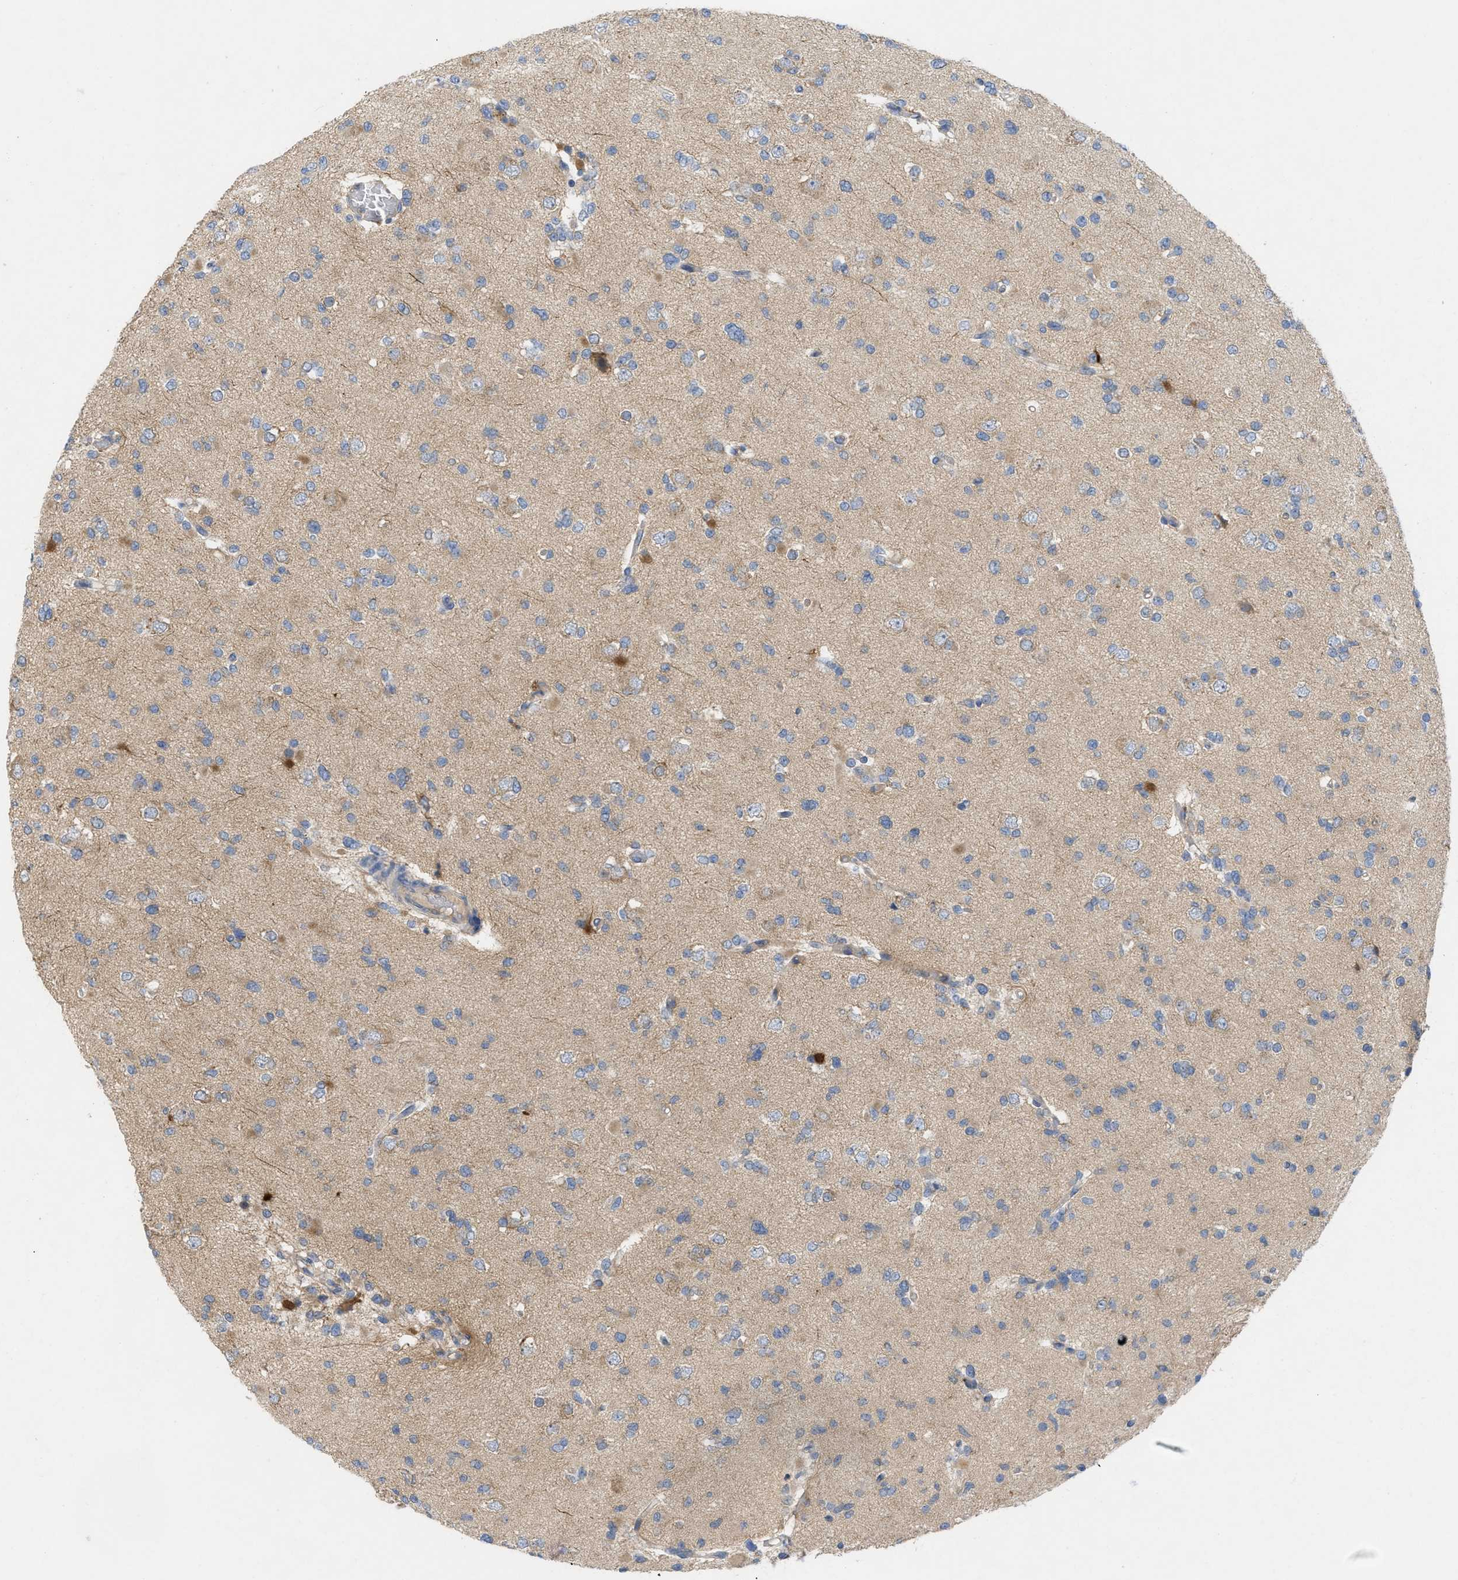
{"staining": {"intensity": "weak", "quantity": "25%-75%", "location": "cytoplasmic/membranous"}, "tissue": "glioma", "cell_type": "Tumor cells", "image_type": "cancer", "snomed": [{"axis": "morphology", "description": "Glioma, malignant, Low grade"}, {"axis": "topography", "description": "Brain"}], "caption": "Approximately 25%-75% of tumor cells in human malignant glioma (low-grade) reveal weak cytoplasmic/membranous protein positivity as visualized by brown immunohistochemical staining.", "gene": "TMEM131", "patient": {"sex": "female", "age": 22}}